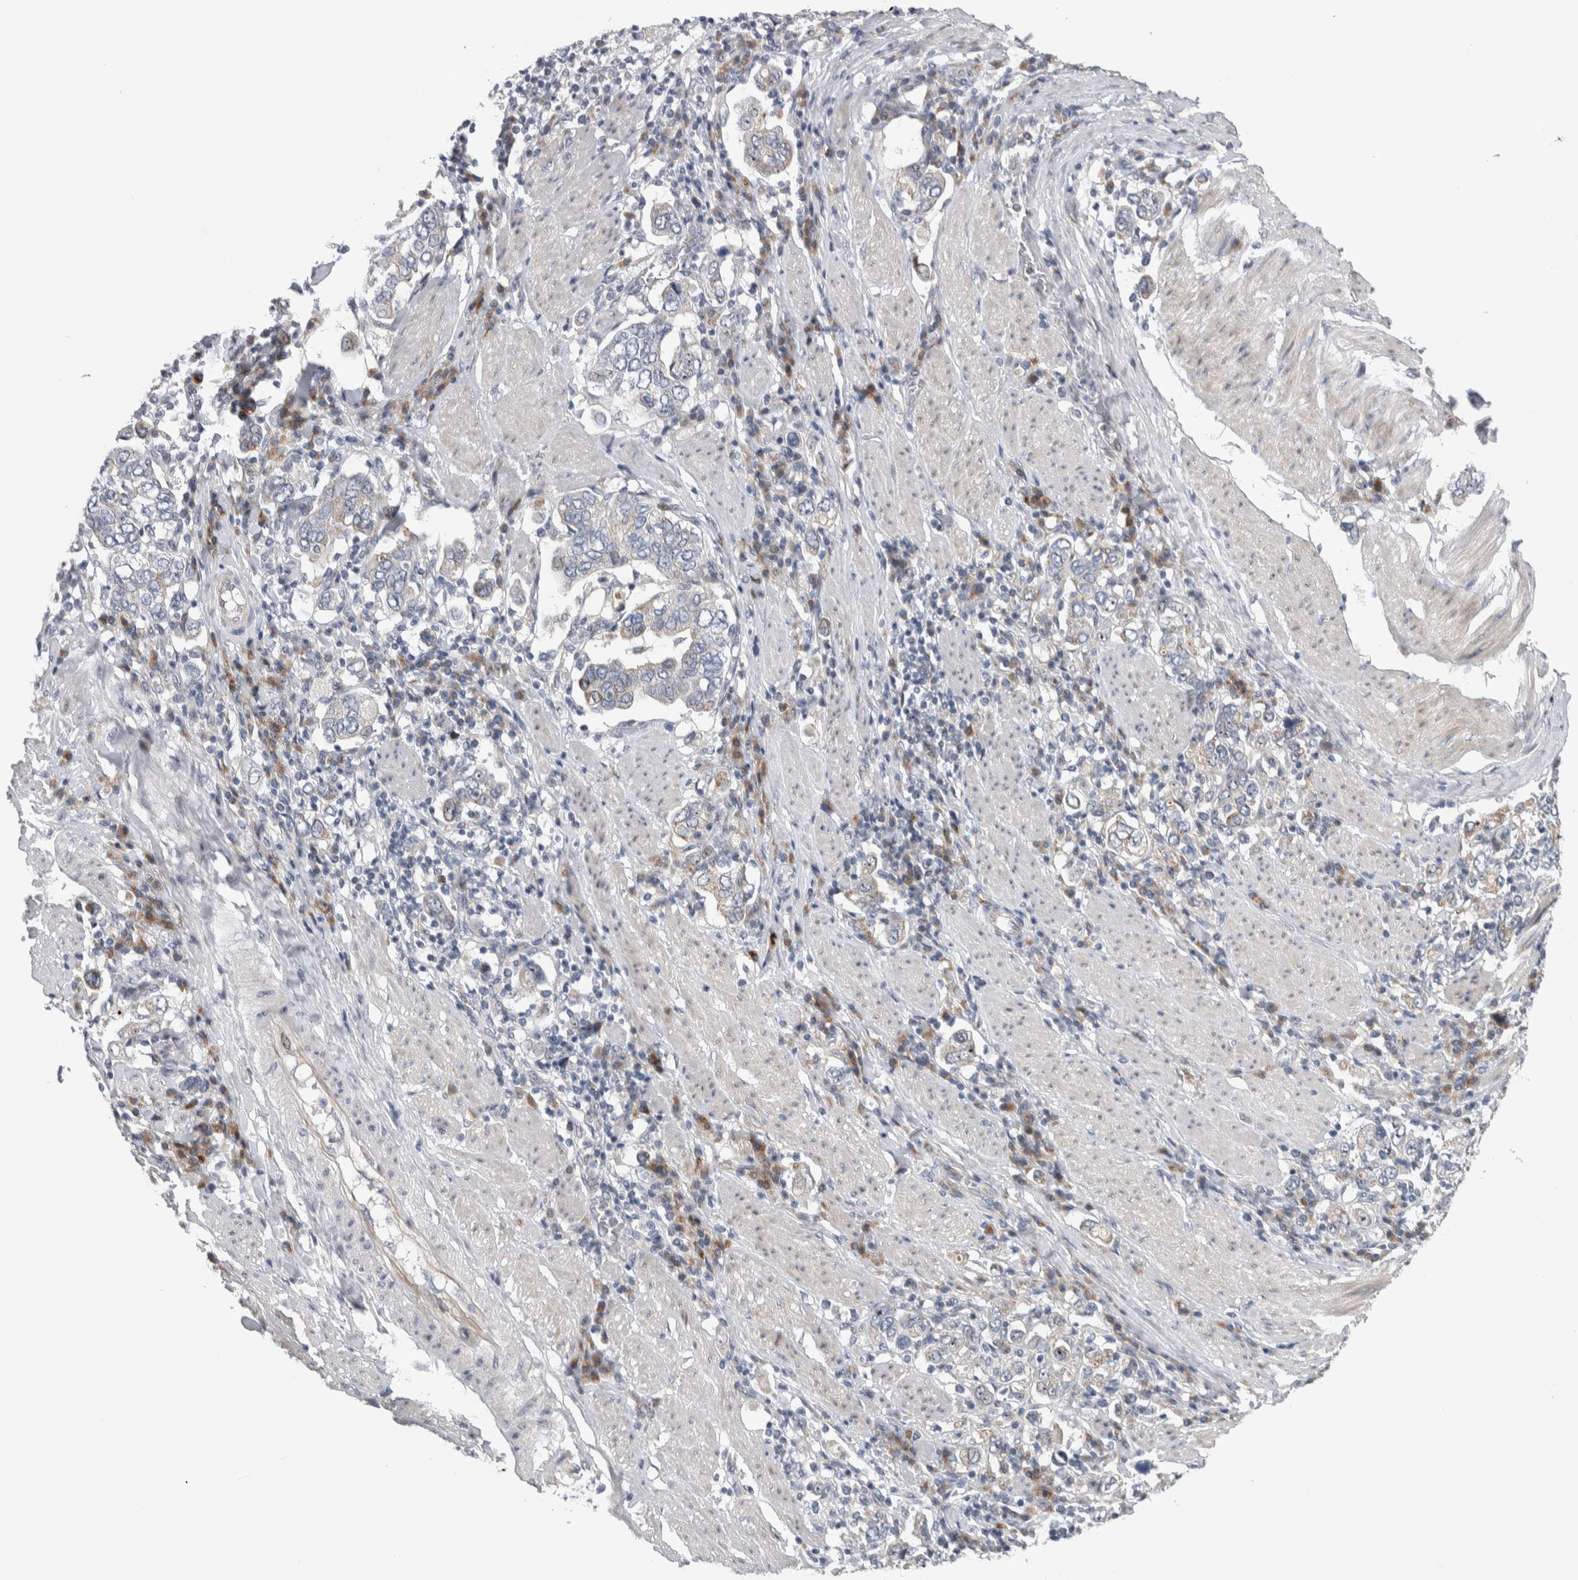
{"staining": {"intensity": "moderate", "quantity": "<25%", "location": "nuclear"}, "tissue": "stomach cancer", "cell_type": "Tumor cells", "image_type": "cancer", "snomed": [{"axis": "morphology", "description": "Adenocarcinoma, NOS"}, {"axis": "topography", "description": "Stomach, upper"}], "caption": "Stomach adenocarcinoma stained for a protein exhibits moderate nuclear positivity in tumor cells. (DAB = brown stain, brightfield microscopy at high magnification).", "gene": "PRRG4", "patient": {"sex": "male", "age": 62}}